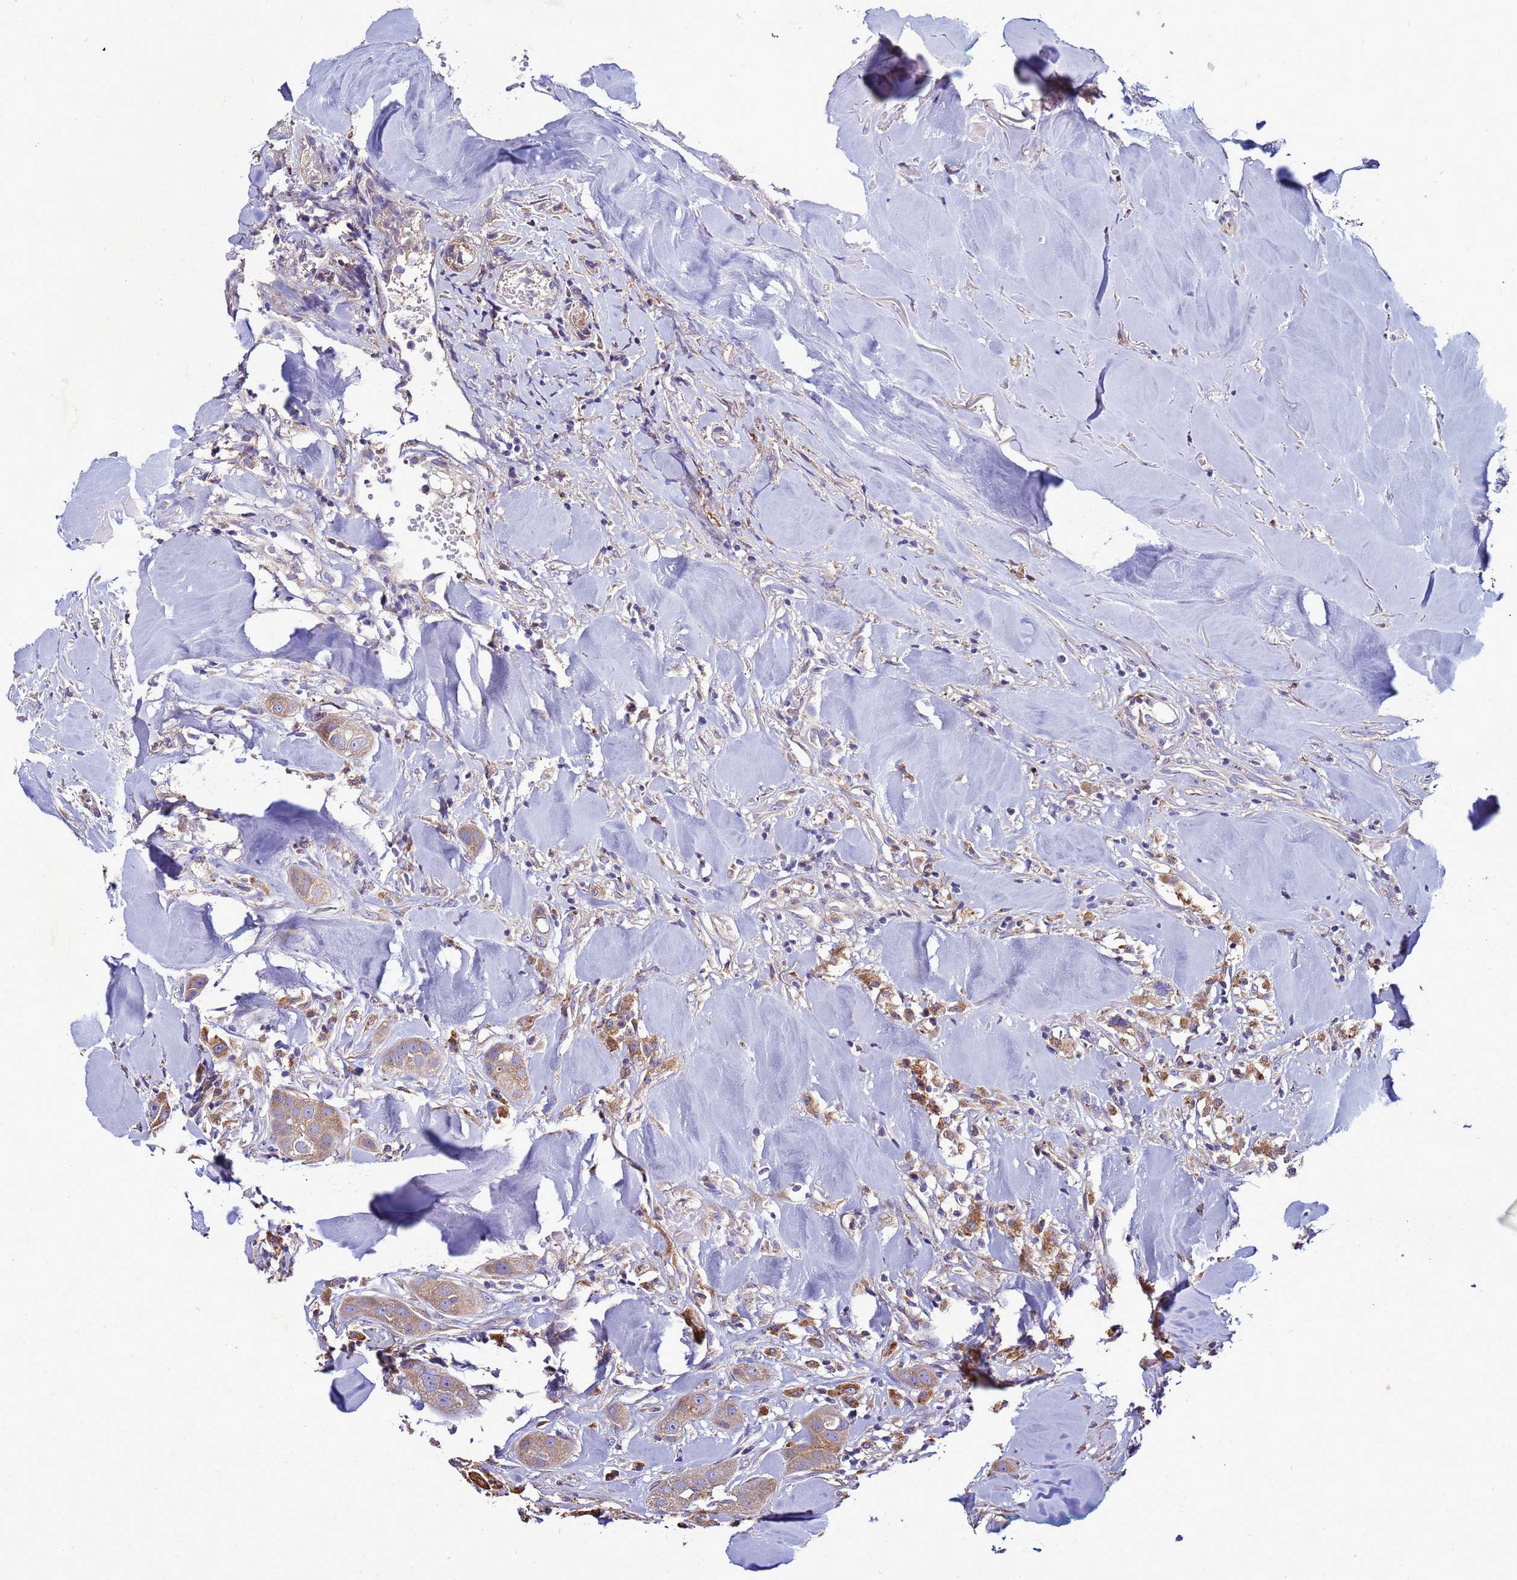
{"staining": {"intensity": "weak", "quantity": "25%-75%", "location": "cytoplasmic/membranous"}, "tissue": "head and neck cancer", "cell_type": "Tumor cells", "image_type": "cancer", "snomed": [{"axis": "morphology", "description": "Normal tissue, NOS"}, {"axis": "morphology", "description": "Squamous cell carcinoma, NOS"}, {"axis": "topography", "description": "Skeletal muscle"}, {"axis": "topography", "description": "Head-Neck"}], "caption": "Head and neck squamous cell carcinoma stained for a protein displays weak cytoplasmic/membranous positivity in tumor cells.", "gene": "ANTKMT", "patient": {"sex": "male", "age": 51}}